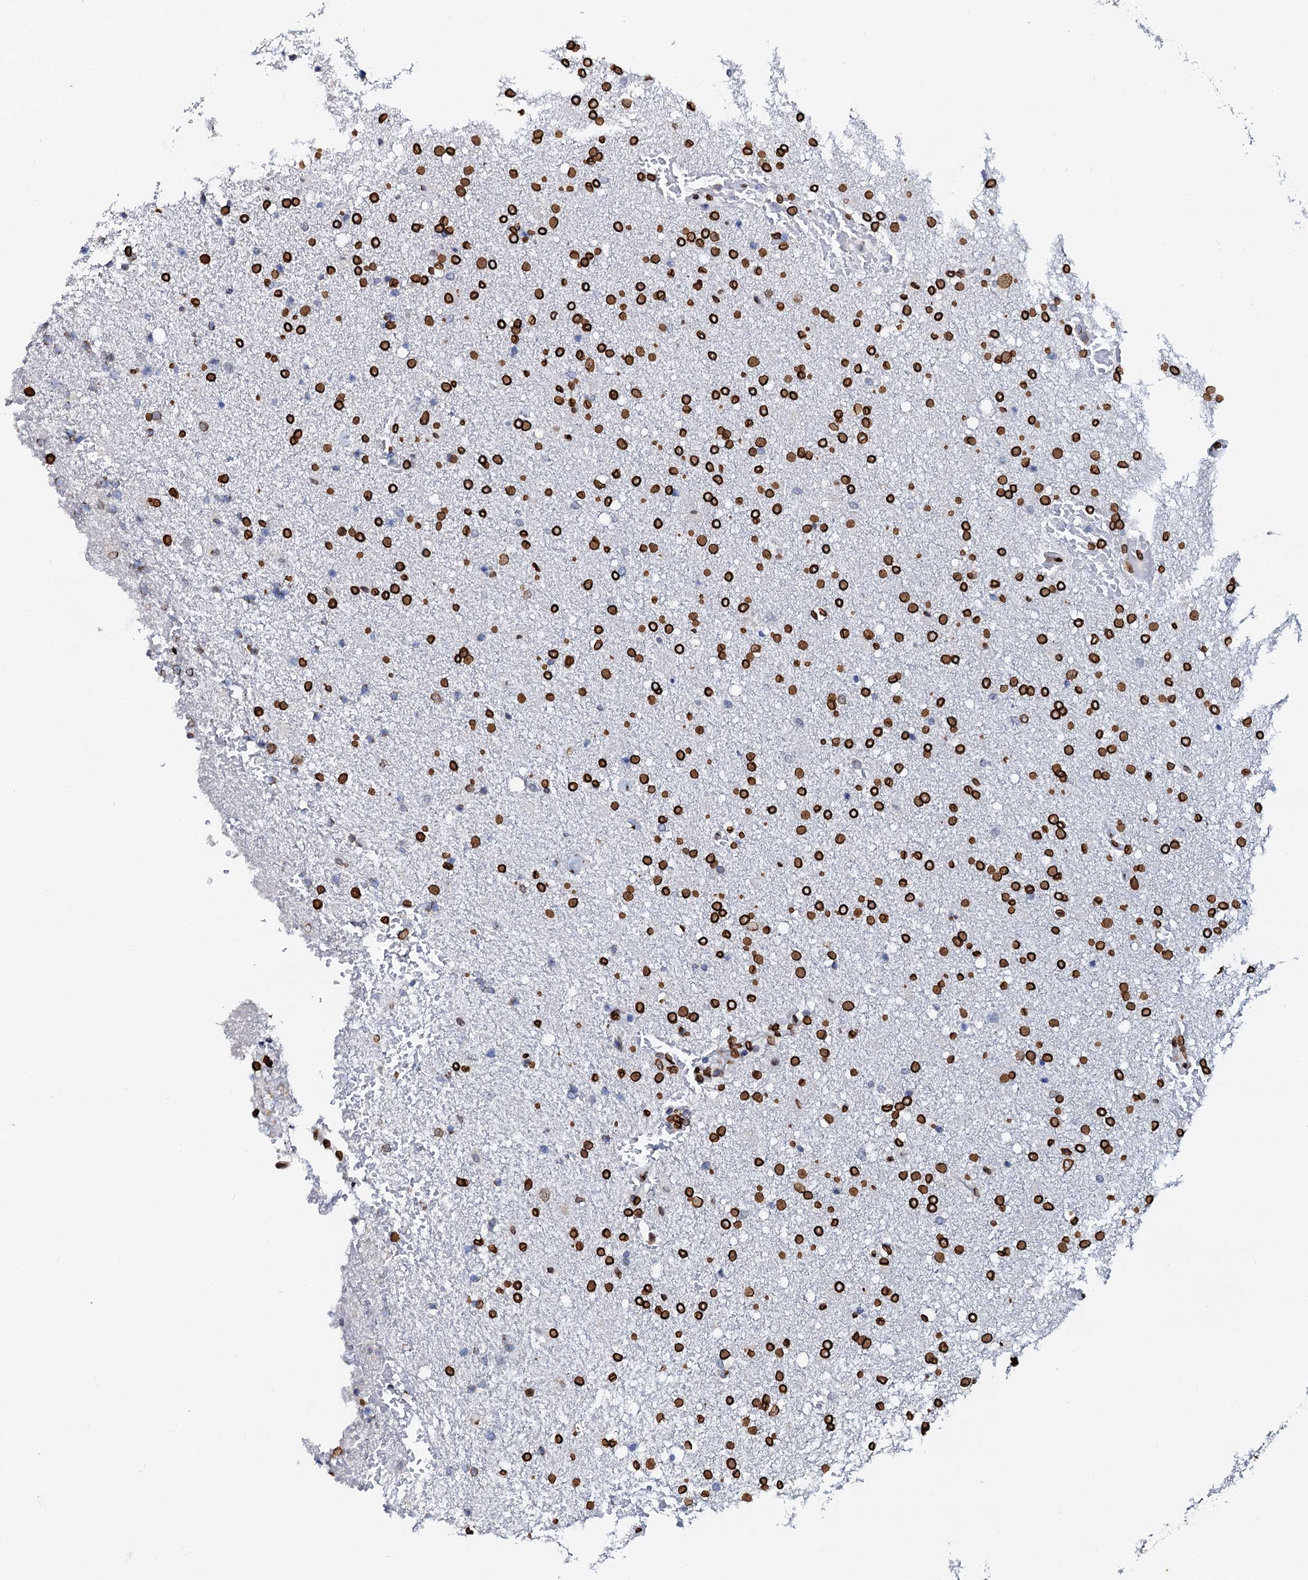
{"staining": {"intensity": "strong", "quantity": ">75%", "location": "nuclear"}, "tissue": "glioma", "cell_type": "Tumor cells", "image_type": "cancer", "snomed": [{"axis": "morphology", "description": "Glioma, malignant, High grade"}, {"axis": "topography", "description": "Brain"}], "caption": "Glioma stained with immunohistochemistry (IHC) demonstrates strong nuclear expression in approximately >75% of tumor cells.", "gene": "KATNAL2", "patient": {"sex": "male", "age": 72}}